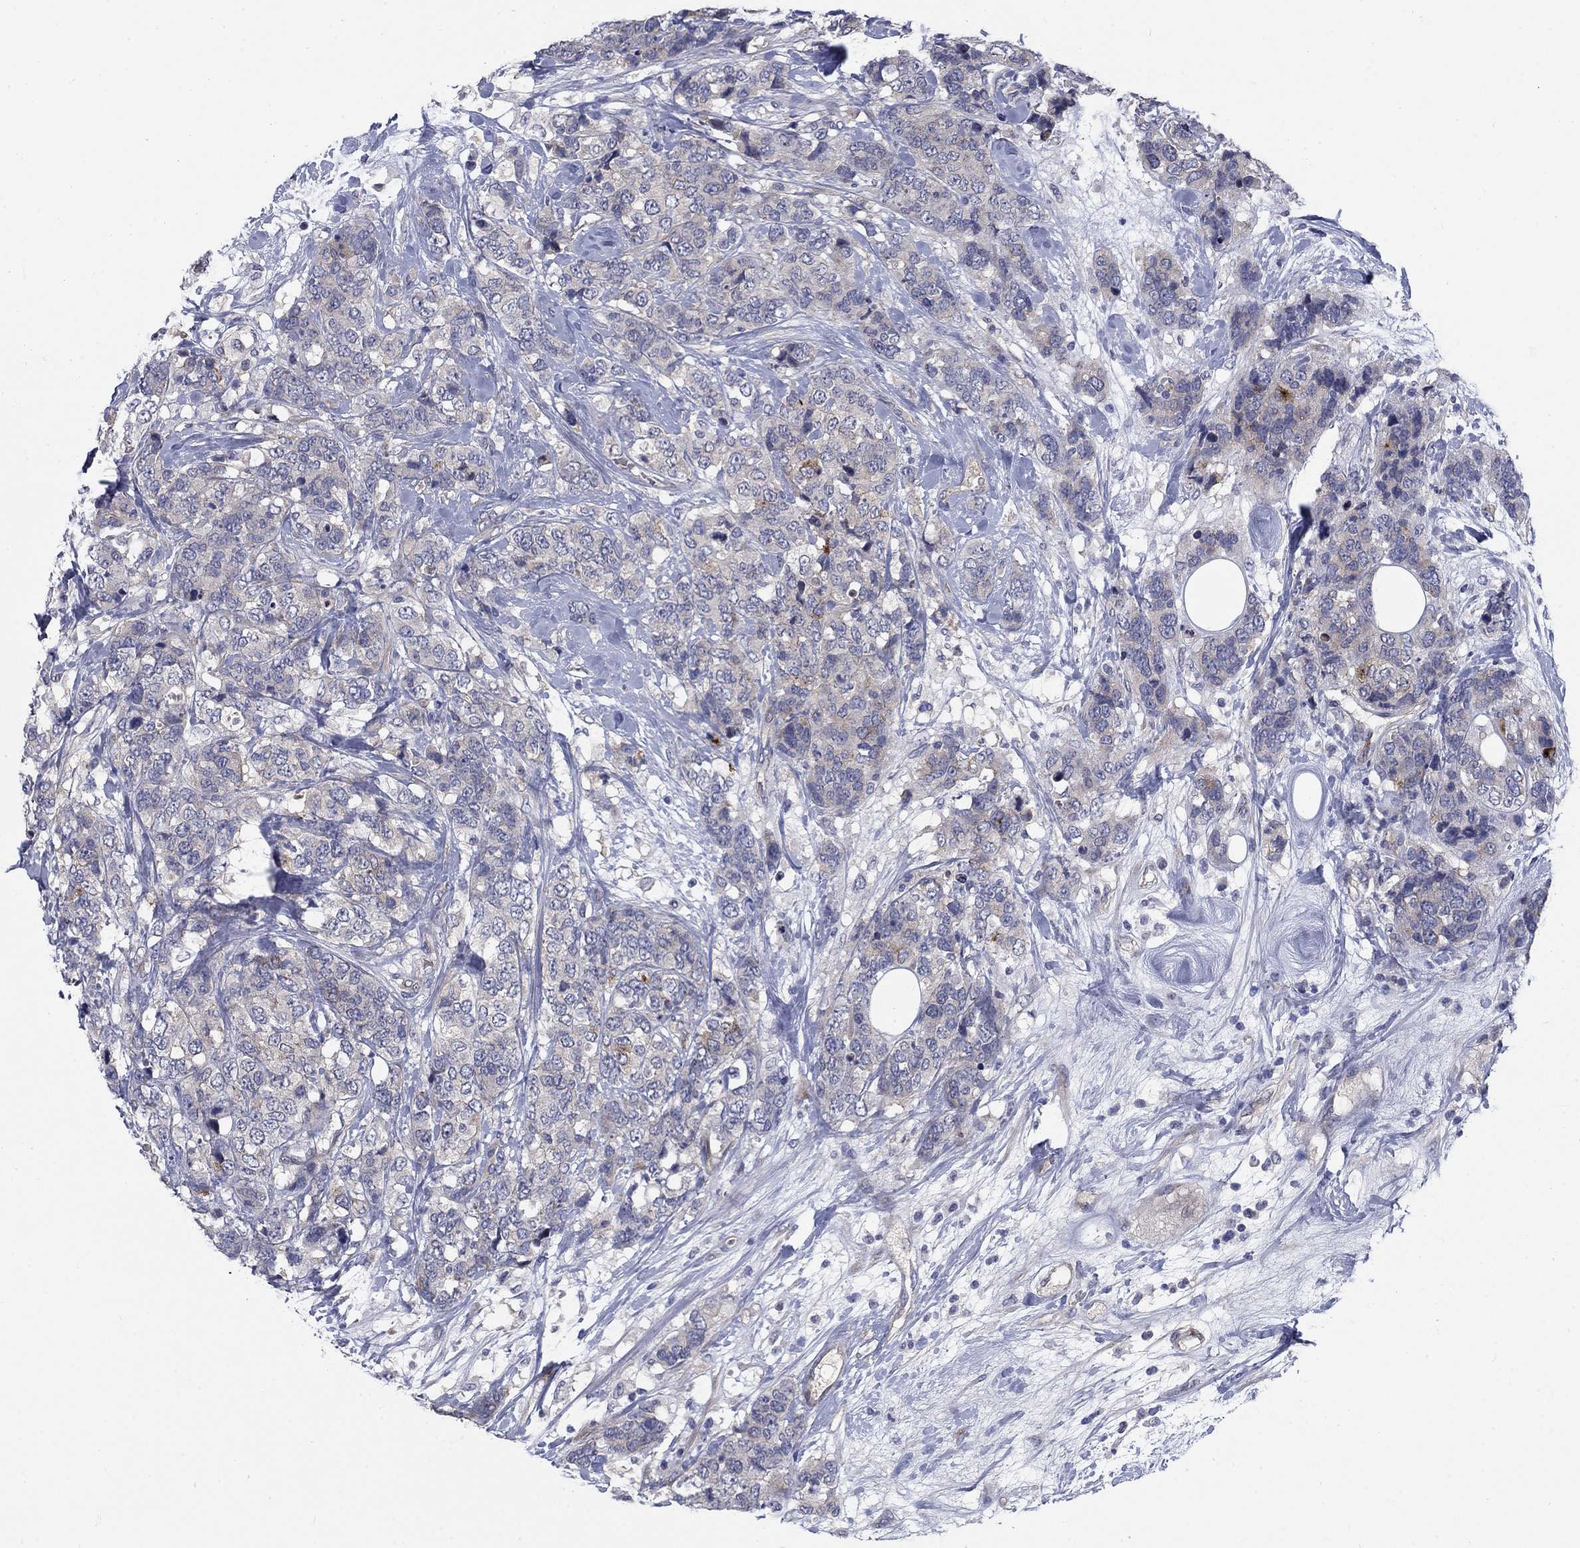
{"staining": {"intensity": "moderate", "quantity": "<25%", "location": "cytoplasmic/membranous"}, "tissue": "breast cancer", "cell_type": "Tumor cells", "image_type": "cancer", "snomed": [{"axis": "morphology", "description": "Lobular carcinoma"}, {"axis": "topography", "description": "Breast"}], "caption": "Tumor cells exhibit low levels of moderate cytoplasmic/membranous staining in approximately <25% of cells in human breast cancer (lobular carcinoma). (Stains: DAB in brown, nuclei in blue, Microscopy: brightfield microscopy at high magnification).", "gene": "SLC1A1", "patient": {"sex": "female", "age": 59}}